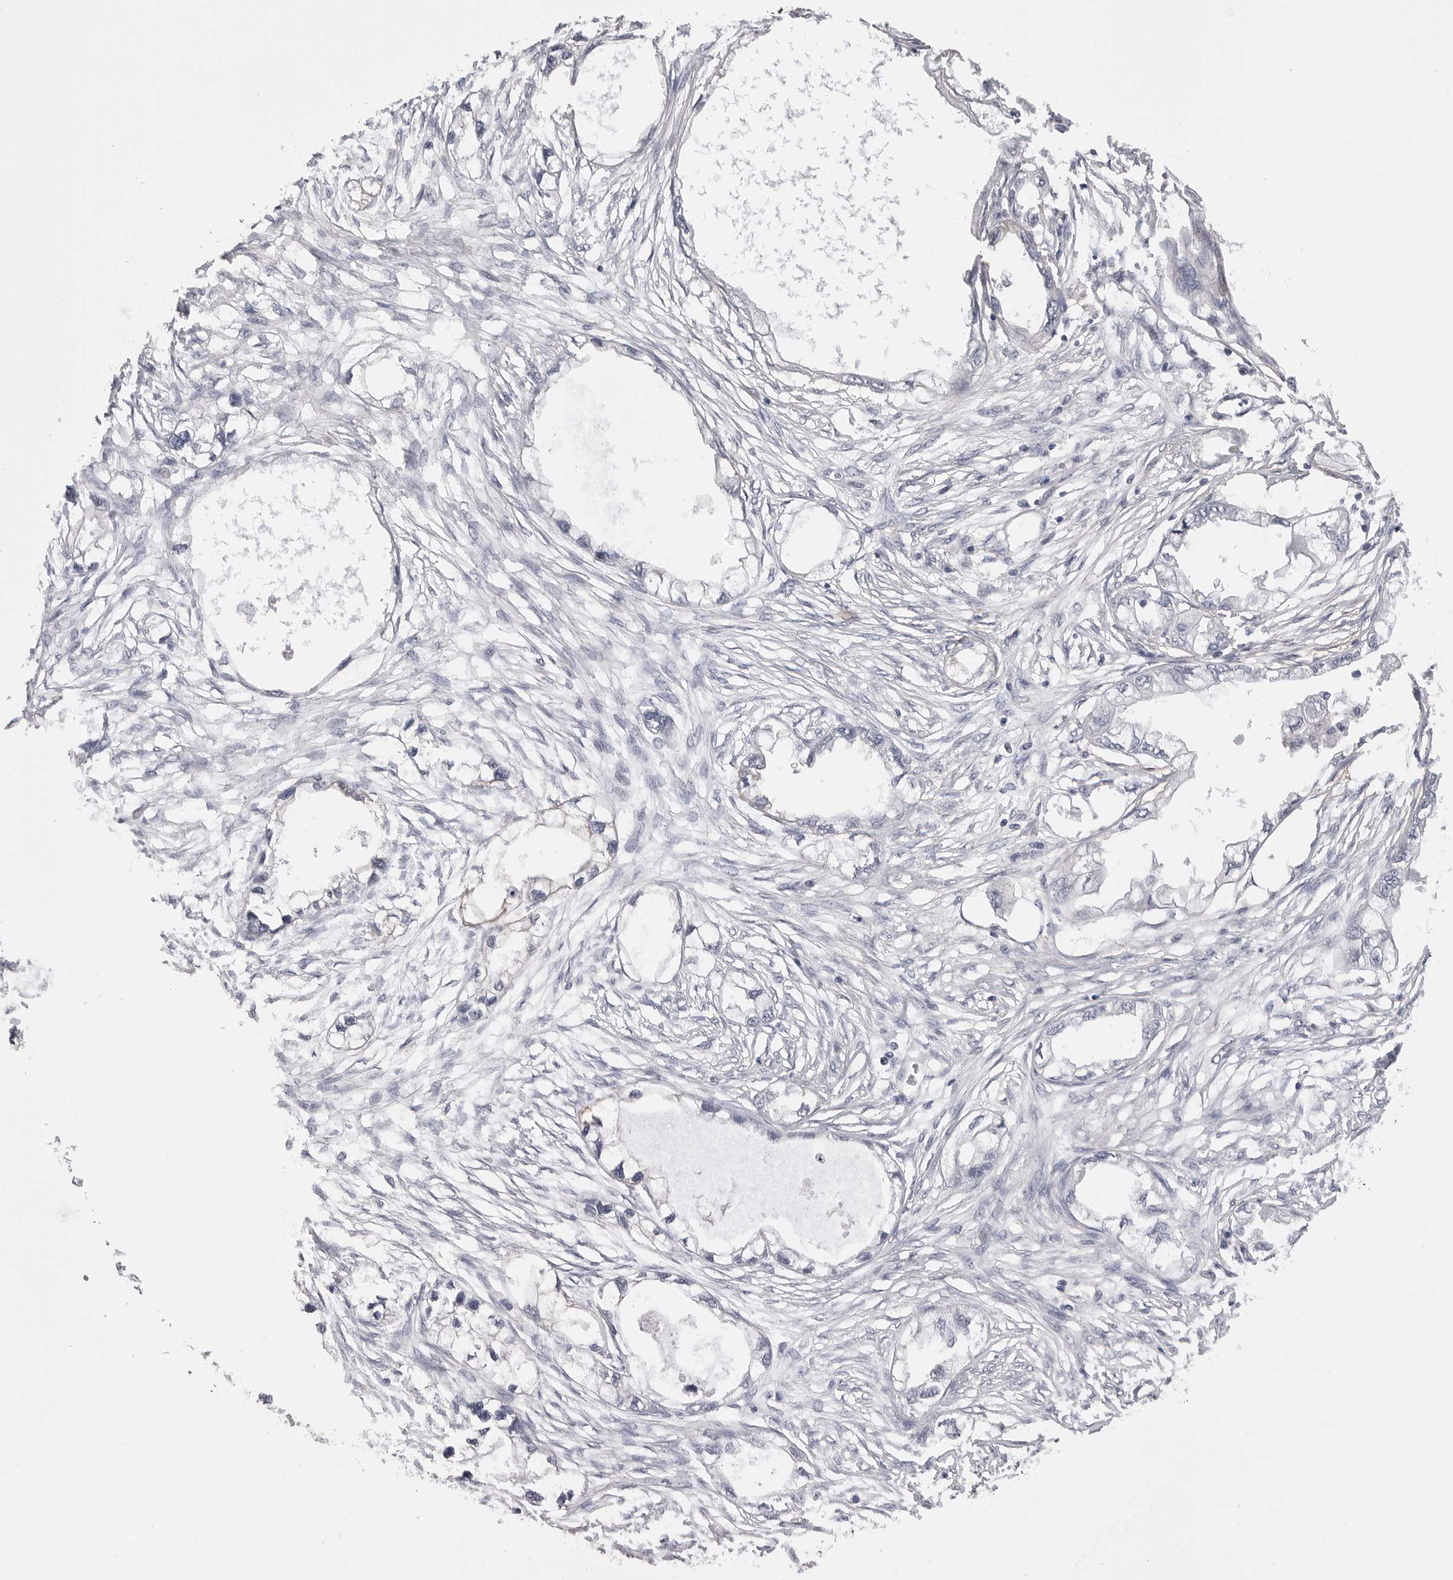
{"staining": {"intensity": "negative", "quantity": "none", "location": "none"}, "tissue": "endometrial cancer", "cell_type": "Tumor cells", "image_type": "cancer", "snomed": [{"axis": "morphology", "description": "Adenocarcinoma, NOS"}, {"axis": "morphology", "description": "Adenocarcinoma, metastatic, NOS"}, {"axis": "topography", "description": "Adipose tissue"}, {"axis": "topography", "description": "Endometrium"}], "caption": "High power microscopy photomicrograph of an immunohistochemistry image of metastatic adenocarcinoma (endometrial), revealing no significant positivity in tumor cells. (Stains: DAB immunohistochemistry with hematoxylin counter stain, Microscopy: brightfield microscopy at high magnification).", "gene": "AKAP12", "patient": {"sex": "female", "age": 67}}